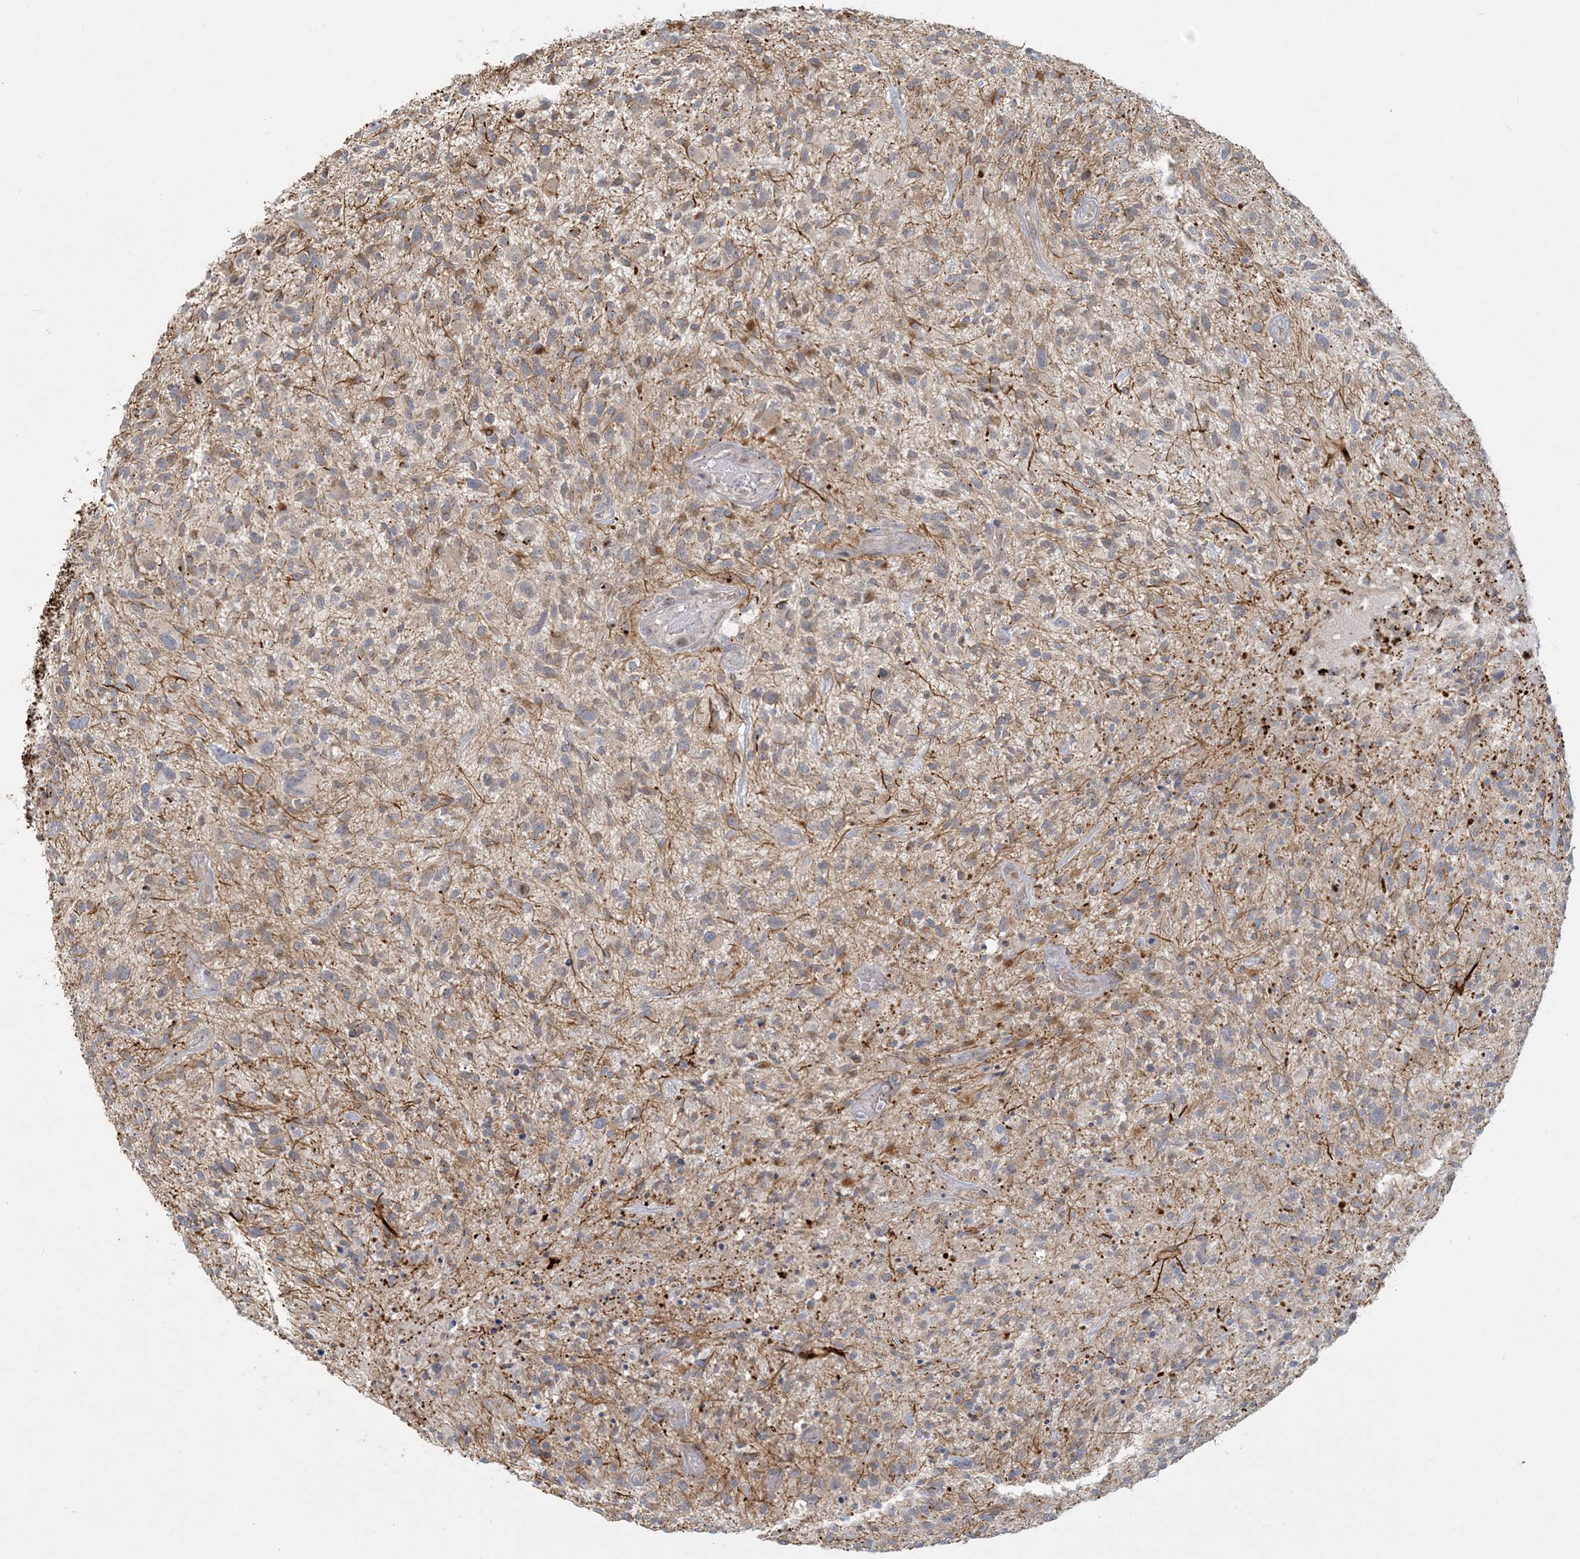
{"staining": {"intensity": "weak", "quantity": "25%-75%", "location": "cytoplasmic/membranous"}, "tissue": "glioma", "cell_type": "Tumor cells", "image_type": "cancer", "snomed": [{"axis": "morphology", "description": "Glioma, malignant, High grade"}, {"axis": "topography", "description": "Brain"}], "caption": "Human high-grade glioma (malignant) stained with a brown dye demonstrates weak cytoplasmic/membranous positive positivity in about 25%-75% of tumor cells.", "gene": "MCAT", "patient": {"sex": "male", "age": 47}}